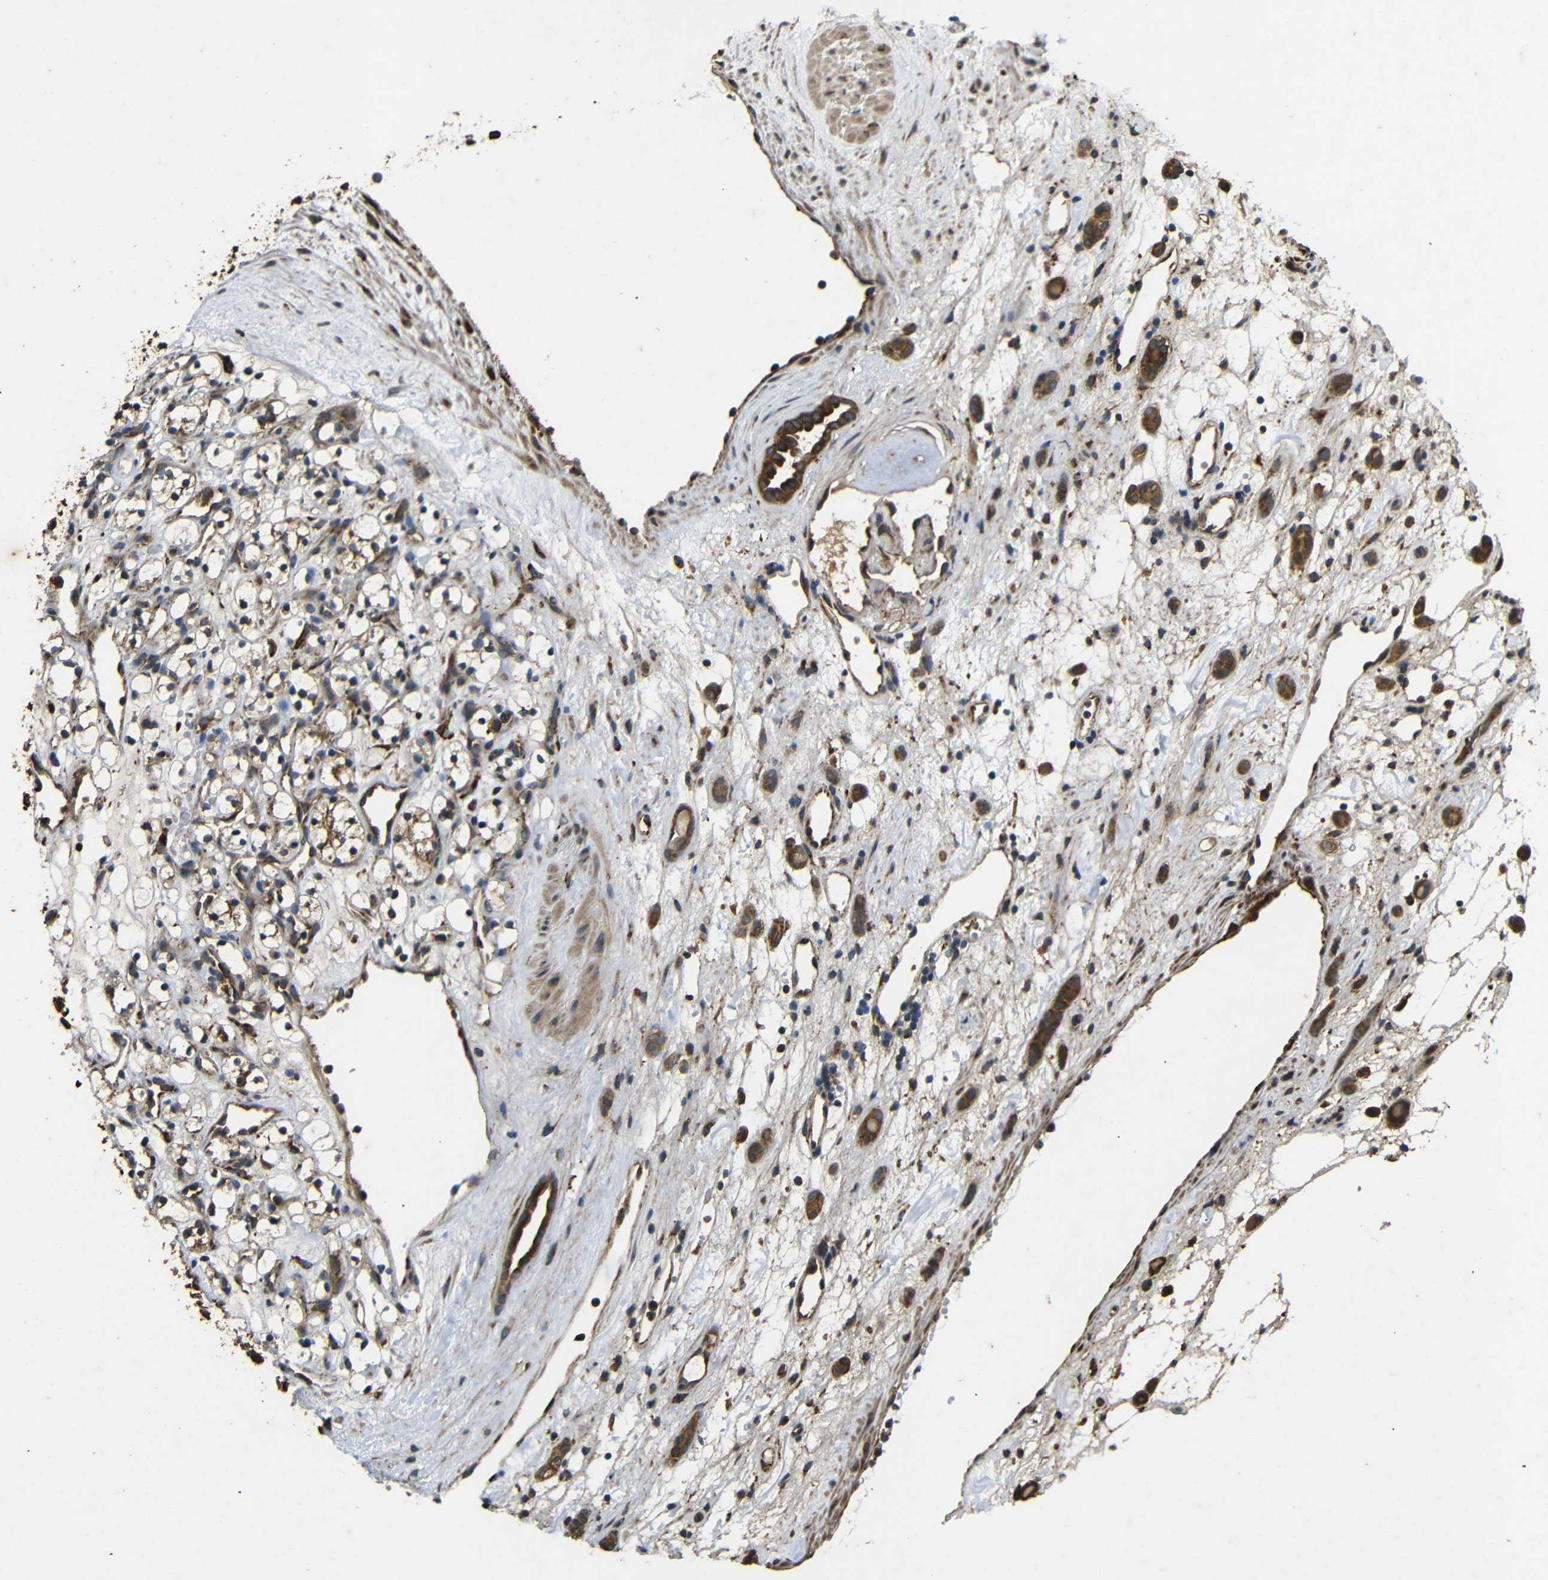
{"staining": {"intensity": "moderate", "quantity": "<25%", "location": "cytoplasmic/membranous"}, "tissue": "renal cancer", "cell_type": "Tumor cells", "image_type": "cancer", "snomed": [{"axis": "morphology", "description": "Adenocarcinoma, NOS"}, {"axis": "topography", "description": "Kidney"}], "caption": "An image of human renal cancer stained for a protein displays moderate cytoplasmic/membranous brown staining in tumor cells.", "gene": "TRPC1", "patient": {"sex": "female", "age": 60}}